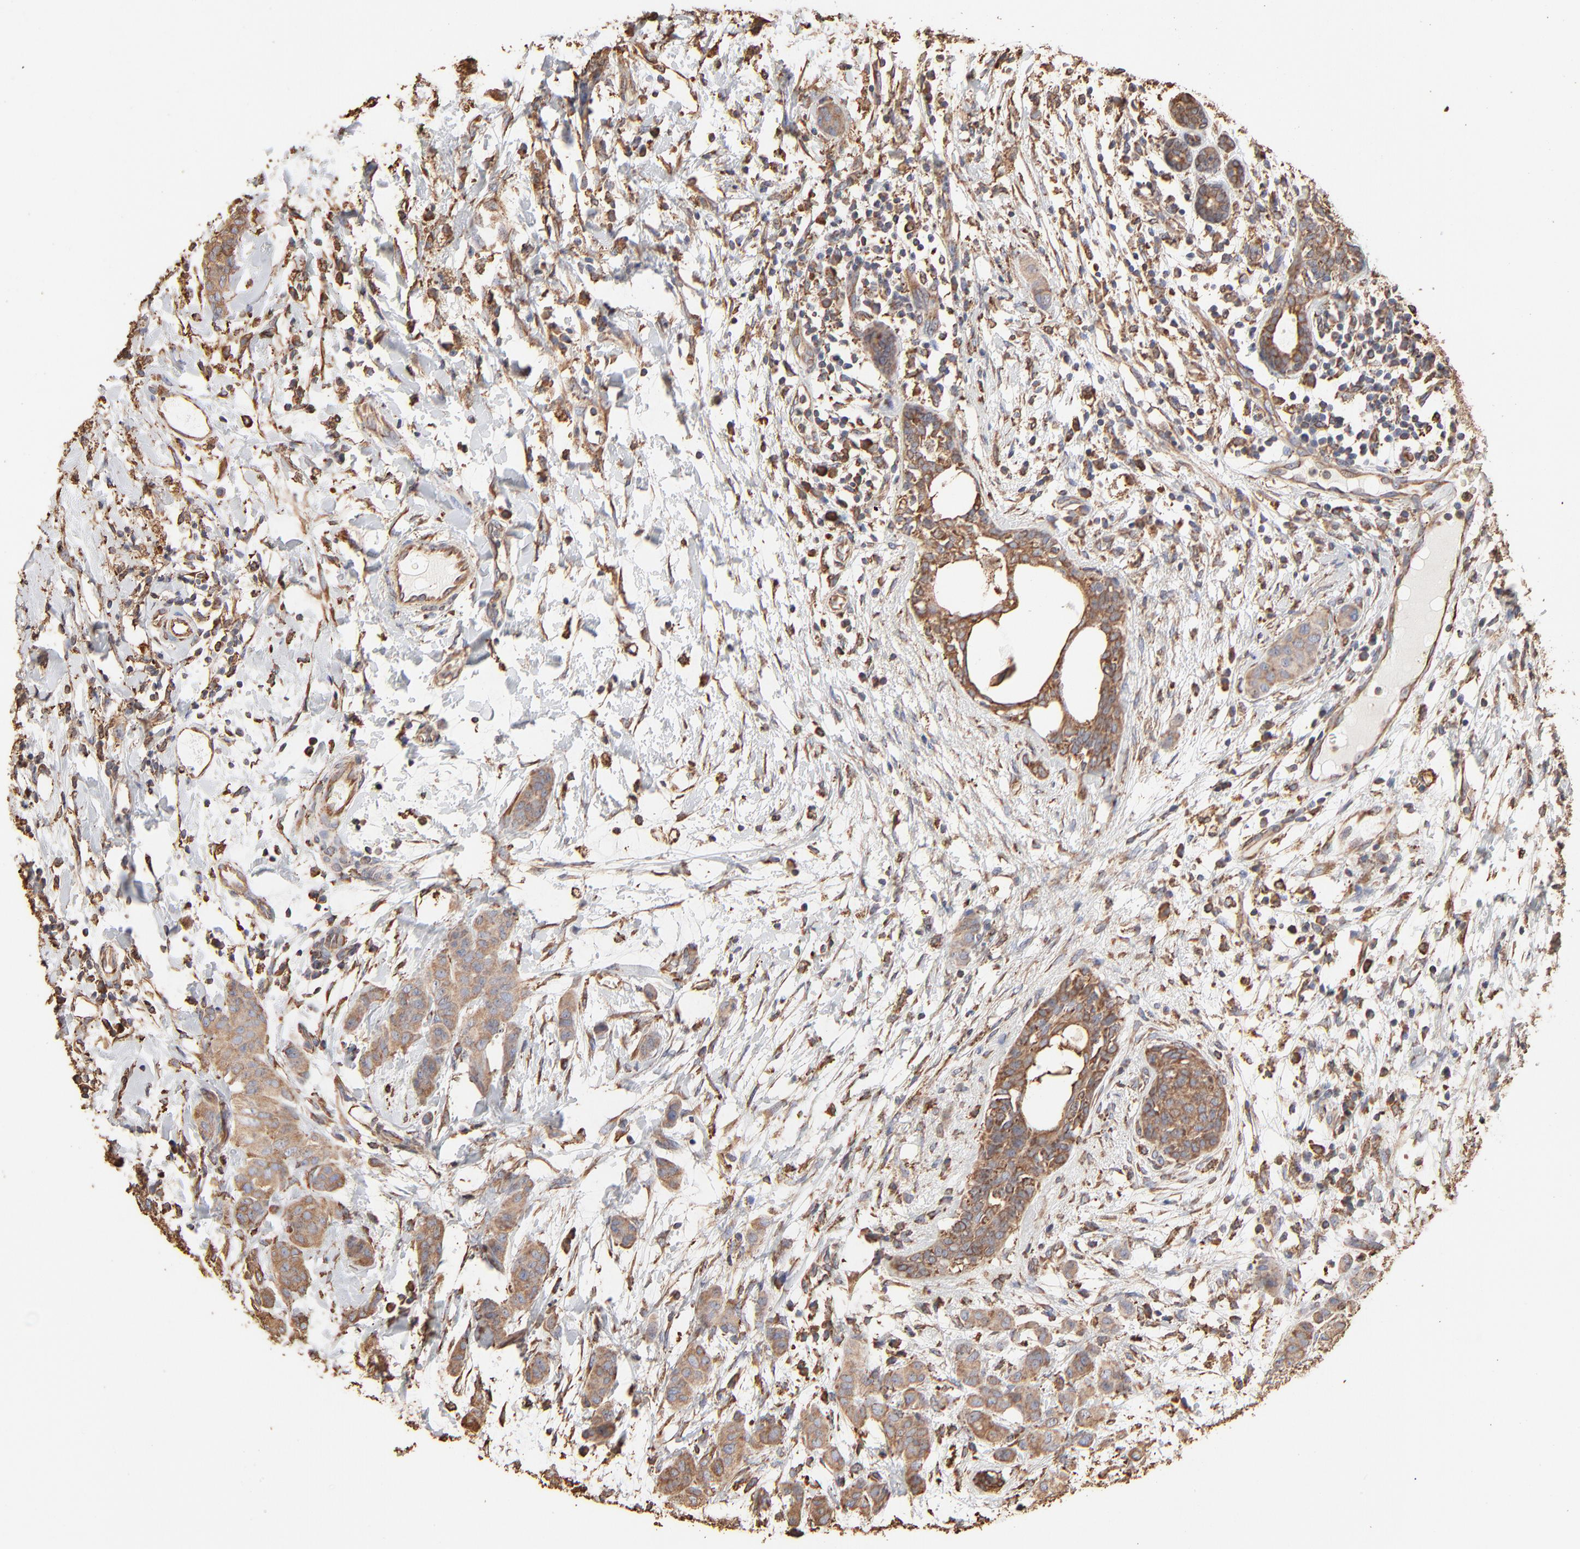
{"staining": {"intensity": "moderate", "quantity": ">75%", "location": "cytoplasmic/membranous"}, "tissue": "breast cancer", "cell_type": "Tumor cells", "image_type": "cancer", "snomed": [{"axis": "morphology", "description": "Duct carcinoma"}, {"axis": "topography", "description": "Breast"}], "caption": "Human breast cancer (invasive ductal carcinoma) stained with a protein marker displays moderate staining in tumor cells.", "gene": "PDIA3", "patient": {"sex": "female", "age": 40}}